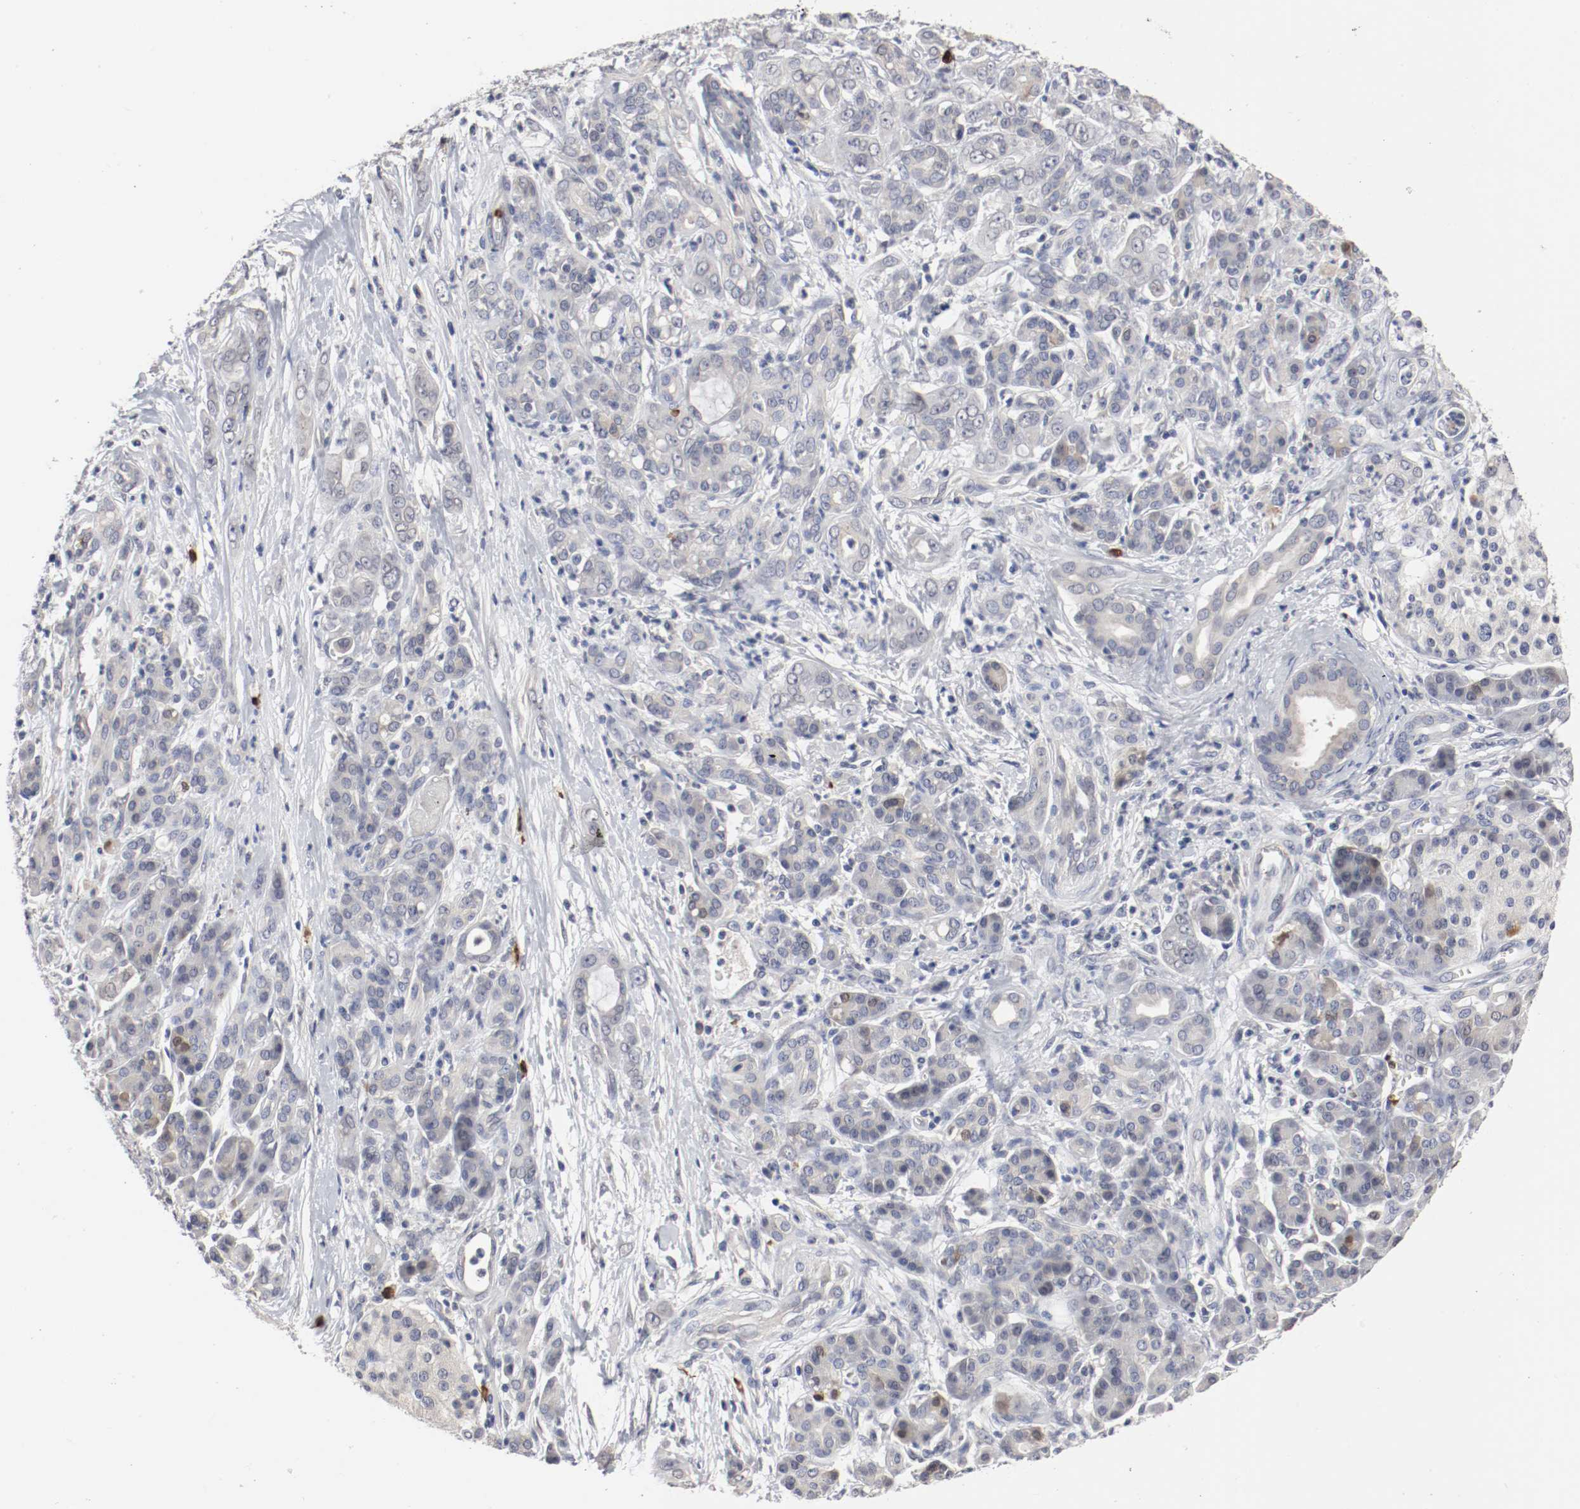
{"staining": {"intensity": "negative", "quantity": "none", "location": "none"}, "tissue": "pancreatic cancer", "cell_type": "Tumor cells", "image_type": "cancer", "snomed": [{"axis": "morphology", "description": "Adenocarcinoma, NOS"}, {"axis": "topography", "description": "Pancreas"}], "caption": "Immunohistochemistry photomicrograph of human pancreatic adenocarcinoma stained for a protein (brown), which reveals no positivity in tumor cells.", "gene": "CEBPE", "patient": {"sex": "male", "age": 59}}